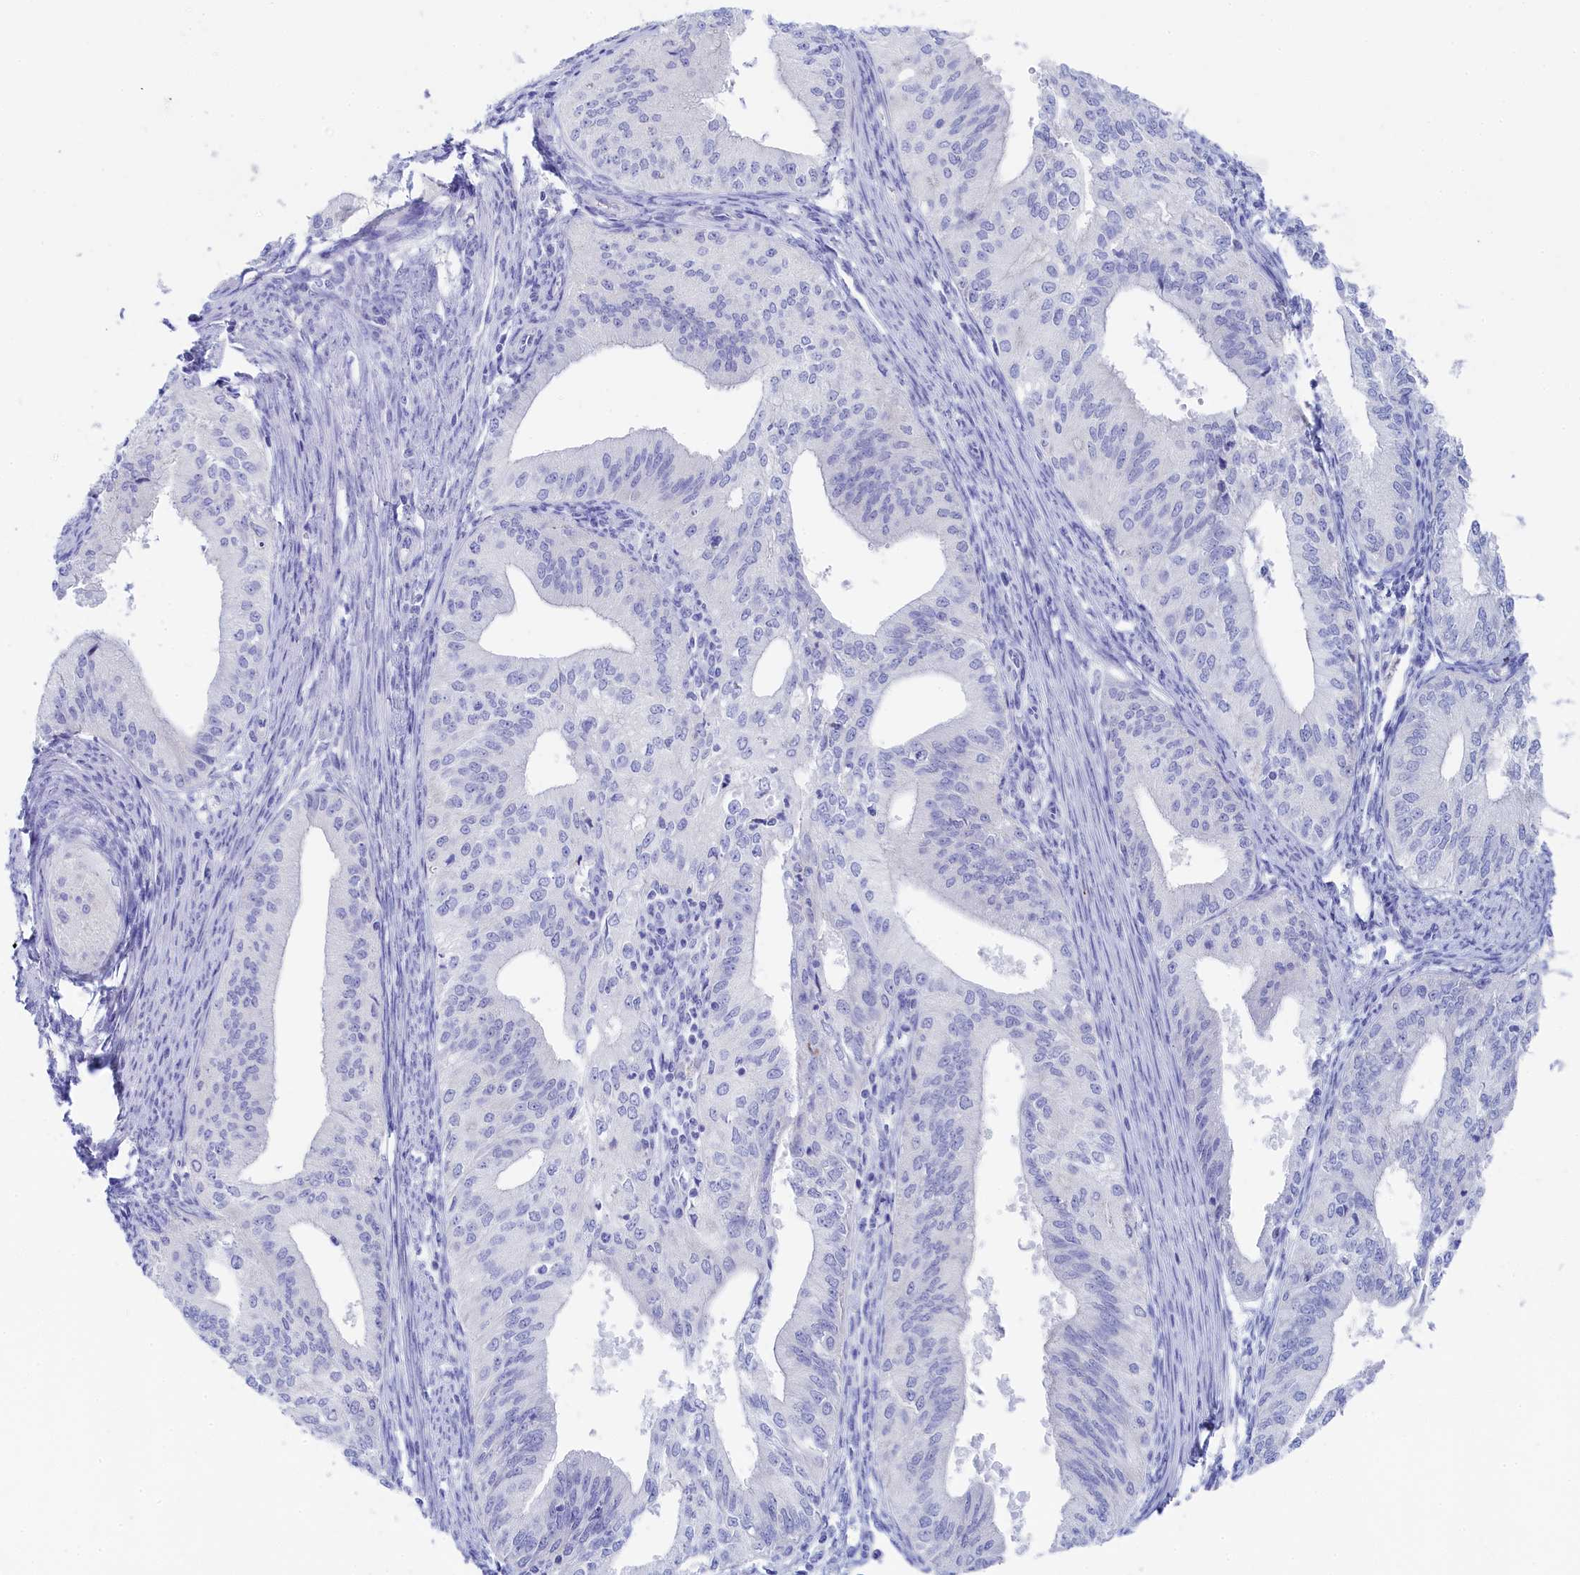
{"staining": {"intensity": "negative", "quantity": "none", "location": "none"}, "tissue": "endometrial cancer", "cell_type": "Tumor cells", "image_type": "cancer", "snomed": [{"axis": "morphology", "description": "Adenocarcinoma, NOS"}, {"axis": "topography", "description": "Endometrium"}], "caption": "This histopathology image is of endometrial adenocarcinoma stained with IHC to label a protein in brown with the nuclei are counter-stained blue. There is no staining in tumor cells.", "gene": "TRIM10", "patient": {"sex": "female", "age": 50}}